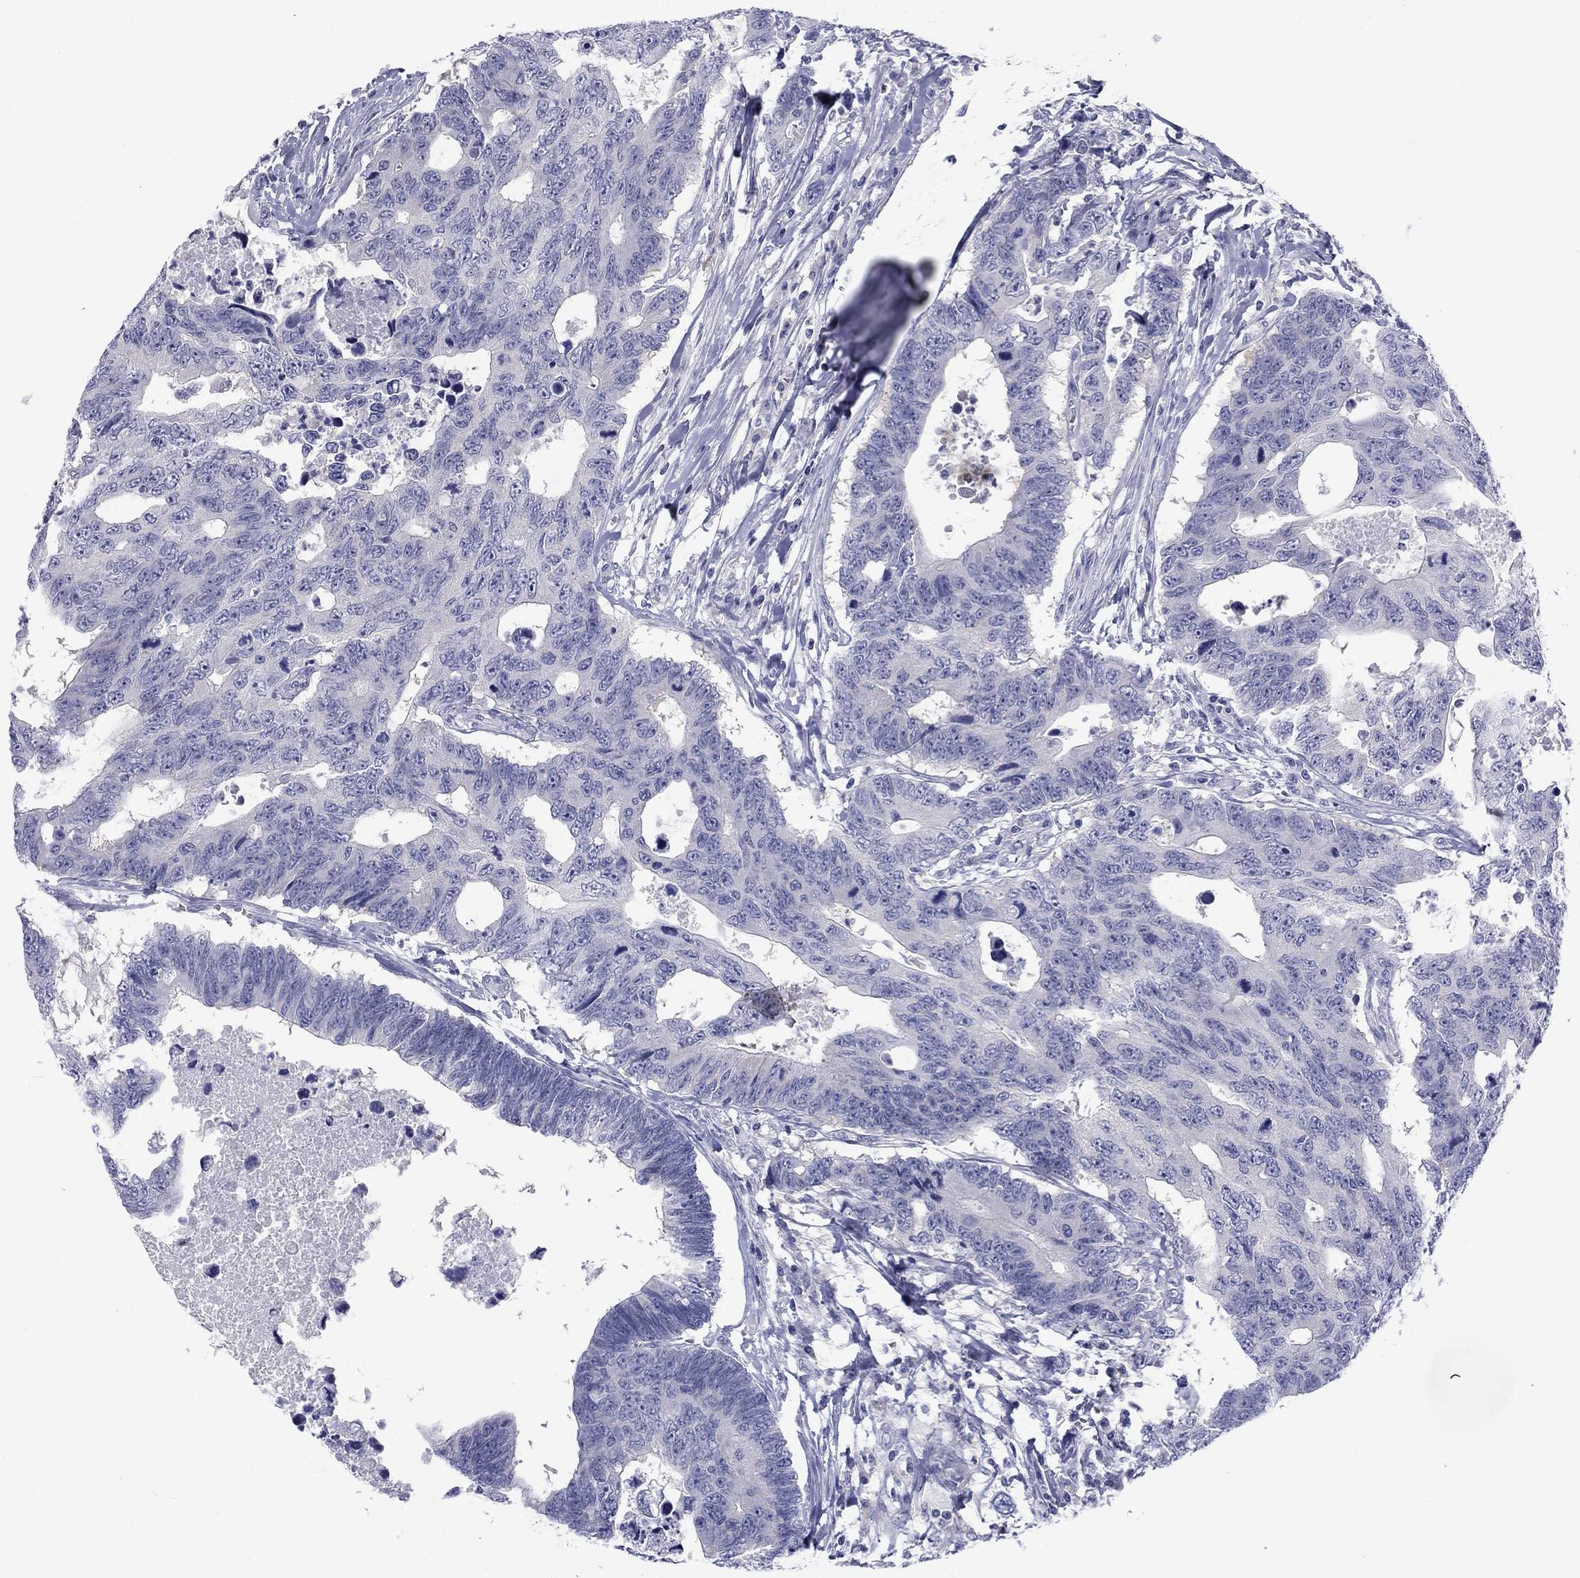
{"staining": {"intensity": "negative", "quantity": "none", "location": "none"}, "tissue": "colorectal cancer", "cell_type": "Tumor cells", "image_type": "cancer", "snomed": [{"axis": "morphology", "description": "Adenocarcinoma, NOS"}, {"axis": "topography", "description": "Colon"}], "caption": "There is no significant positivity in tumor cells of colorectal cancer (adenocarcinoma).", "gene": "CACNA1A", "patient": {"sex": "female", "age": 77}}